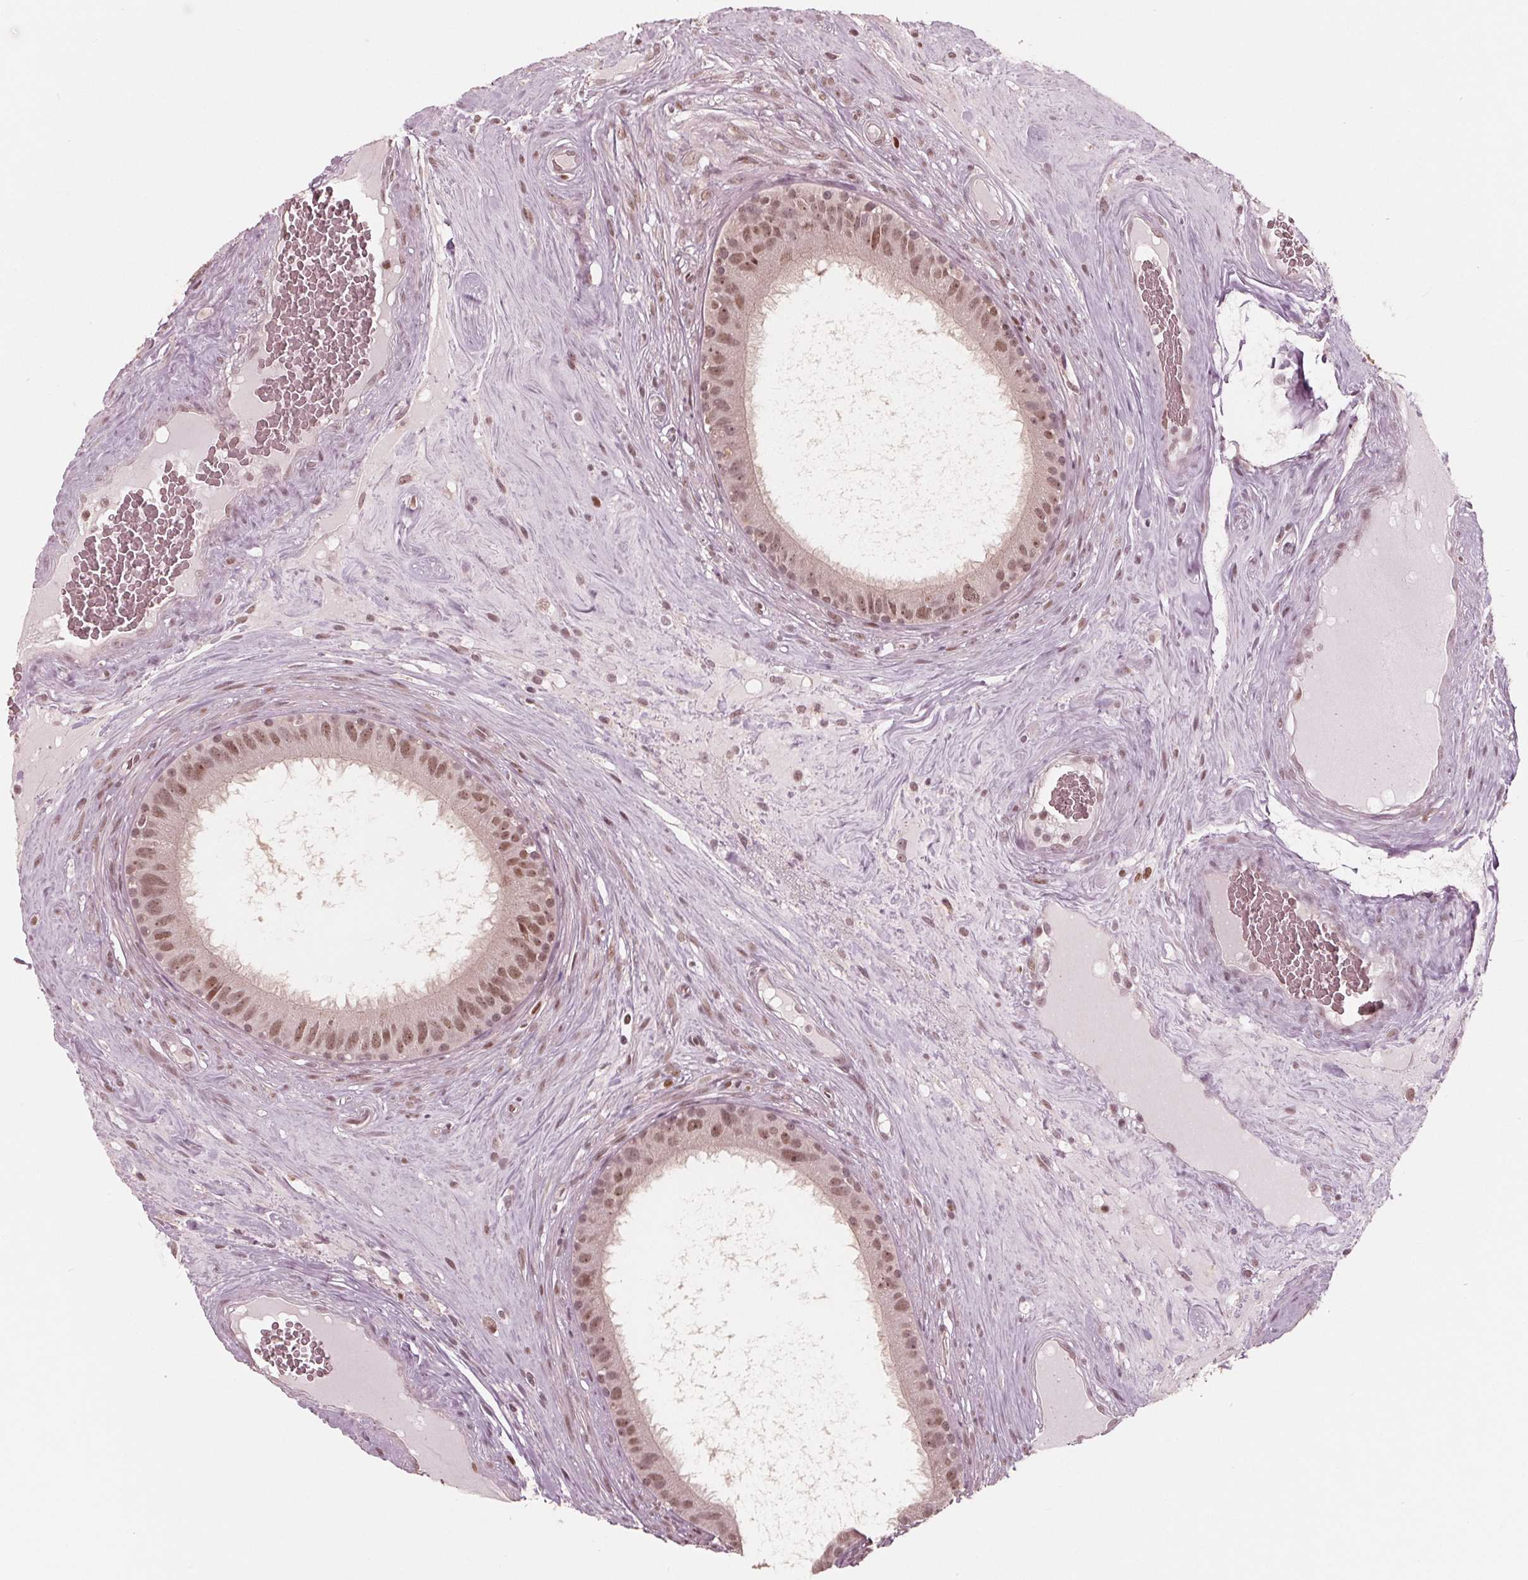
{"staining": {"intensity": "moderate", "quantity": ">75%", "location": "cytoplasmic/membranous,nuclear"}, "tissue": "epididymis", "cell_type": "Glandular cells", "image_type": "normal", "snomed": [{"axis": "morphology", "description": "Normal tissue, NOS"}, {"axis": "topography", "description": "Epididymis"}], "caption": "Immunohistochemistry of benign human epididymis exhibits medium levels of moderate cytoplasmic/membranous,nuclear staining in about >75% of glandular cells.", "gene": "HIRIP3", "patient": {"sex": "male", "age": 59}}